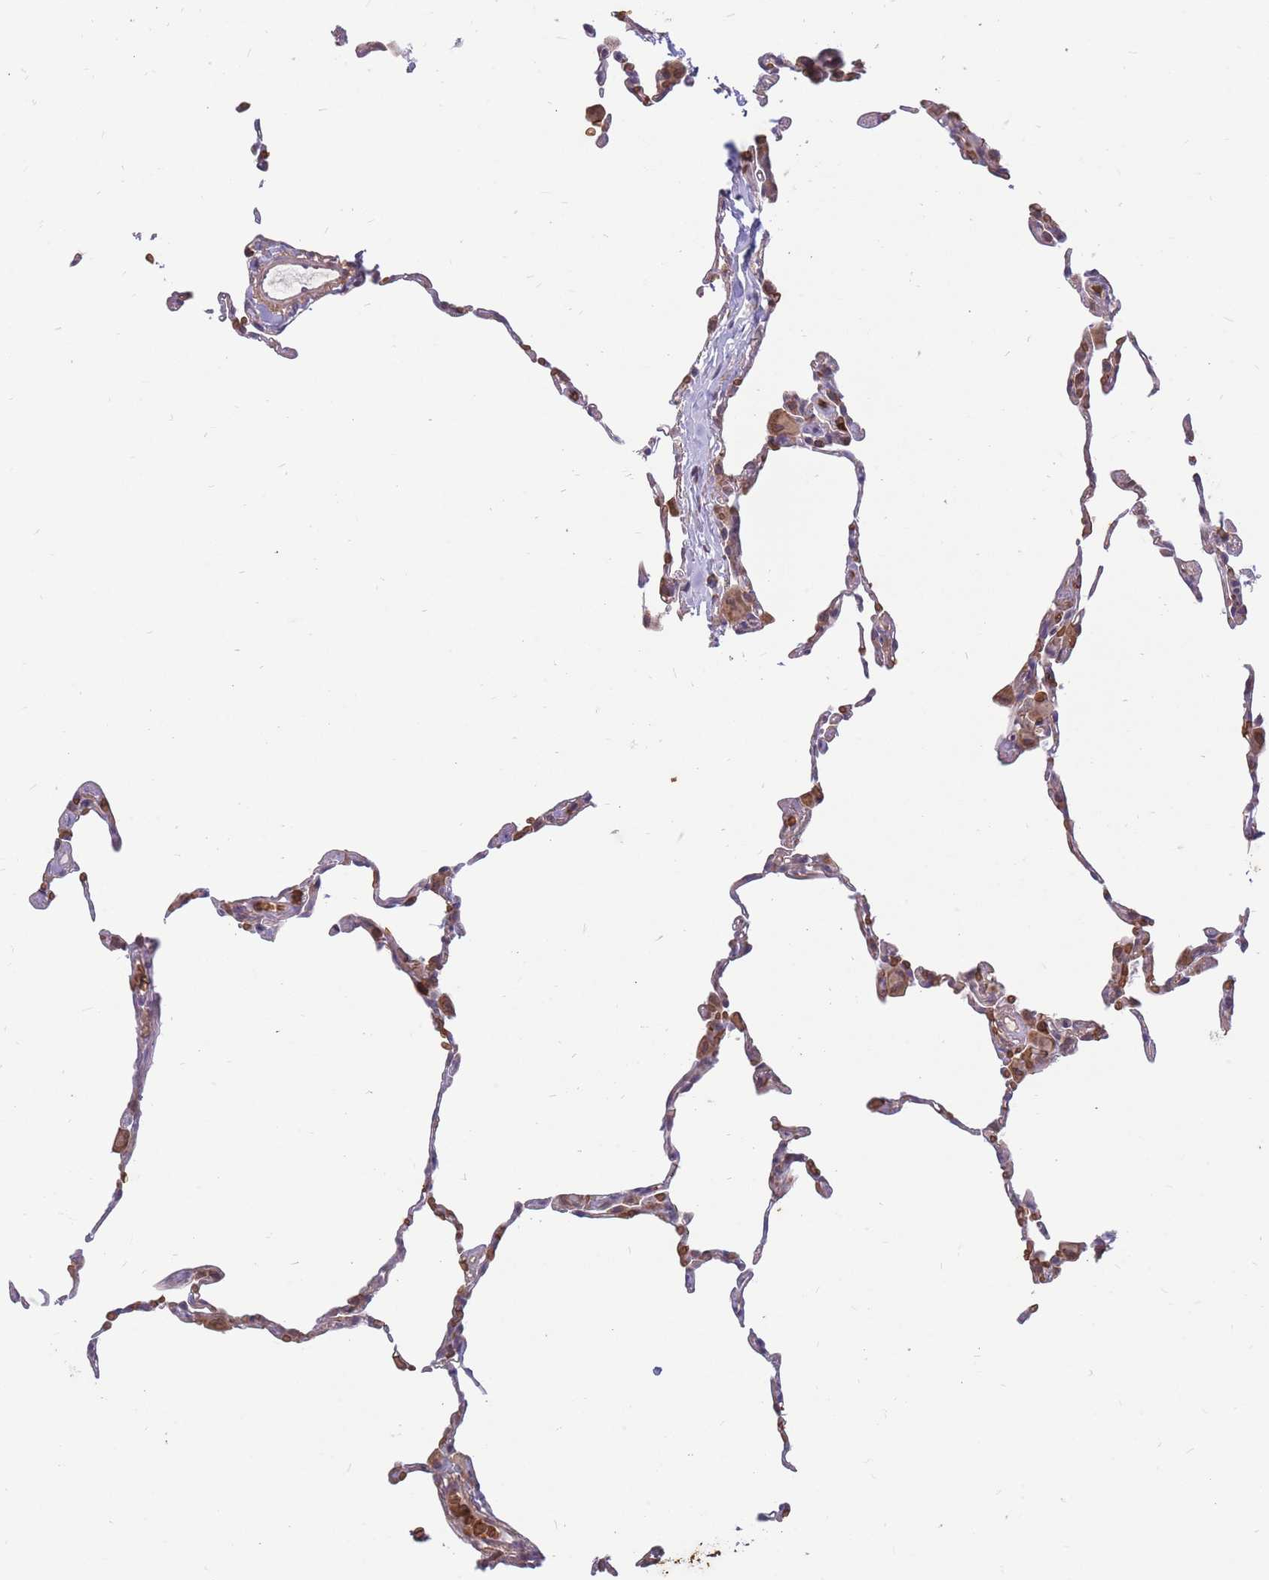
{"staining": {"intensity": "moderate", "quantity": "25%-75%", "location": "cytoplasmic/membranous"}, "tissue": "lung", "cell_type": "Alveolar cells", "image_type": "normal", "snomed": [{"axis": "morphology", "description": "Normal tissue, NOS"}, {"axis": "topography", "description": "Lung"}], "caption": "Protein expression by immunohistochemistry reveals moderate cytoplasmic/membranous positivity in approximately 25%-75% of alveolar cells in unremarkable lung.", "gene": "ATP10D", "patient": {"sex": "female", "age": 57}}